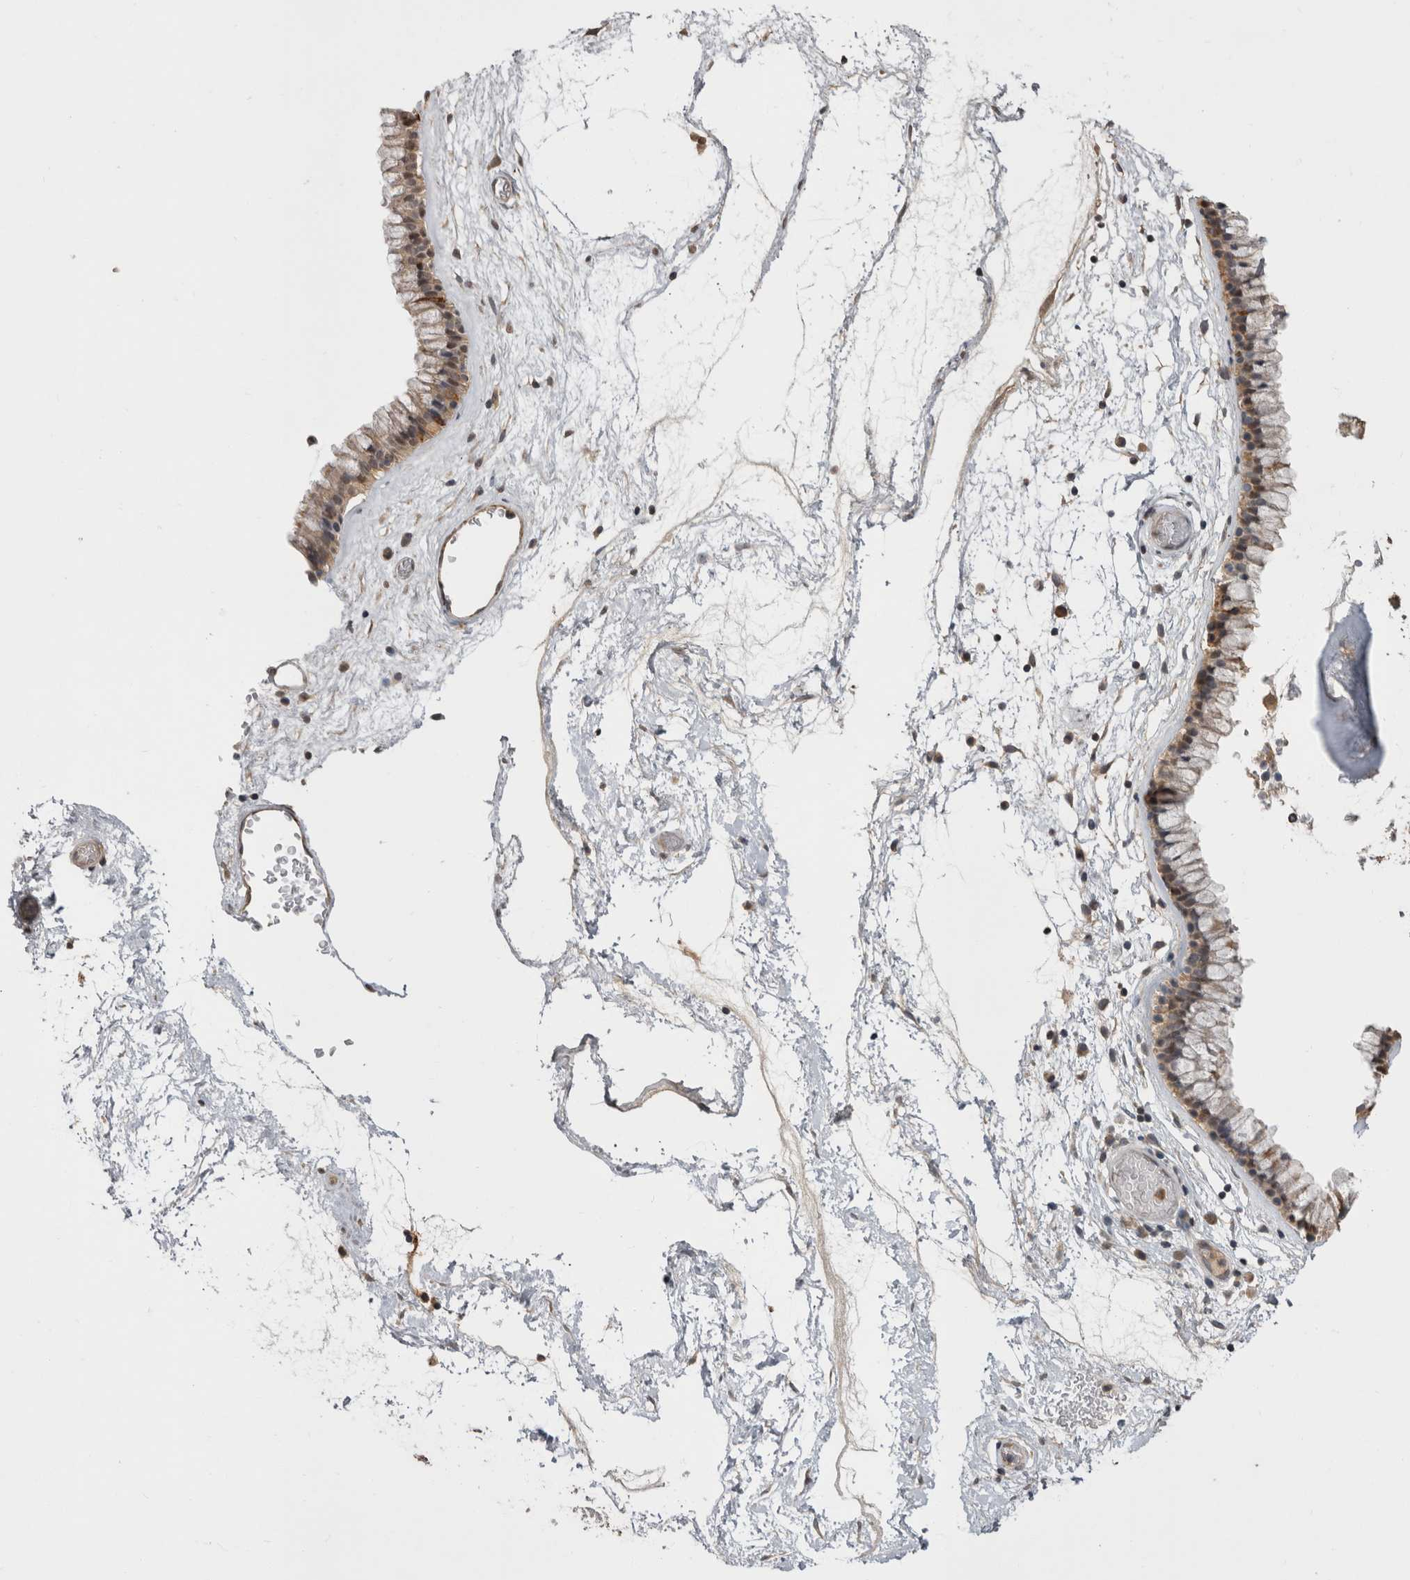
{"staining": {"intensity": "weak", "quantity": ">75%", "location": "cytoplasmic/membranous"}, "tissue": "nasopharynx", "cell_type": "Respiratory epithelial cells", "image_type": "normal", "snomed": [{"axis": "morphology", "description": "Normal tissue, NOS"}, {"axis": "morphology", "description": "Inflammation, NOS"}, {"axis": "topography", "description": "Nasopharynx"}], "caption": "A low amount of weak cytoplasmic/membranous expression is present in about >75% of respiratory epithelial cells in unremarkable nasopharynx. (IHC, brightfield microscopy, high magnification).", "gene": "PREP", "patient": {"sex": "male", "age": 48}}